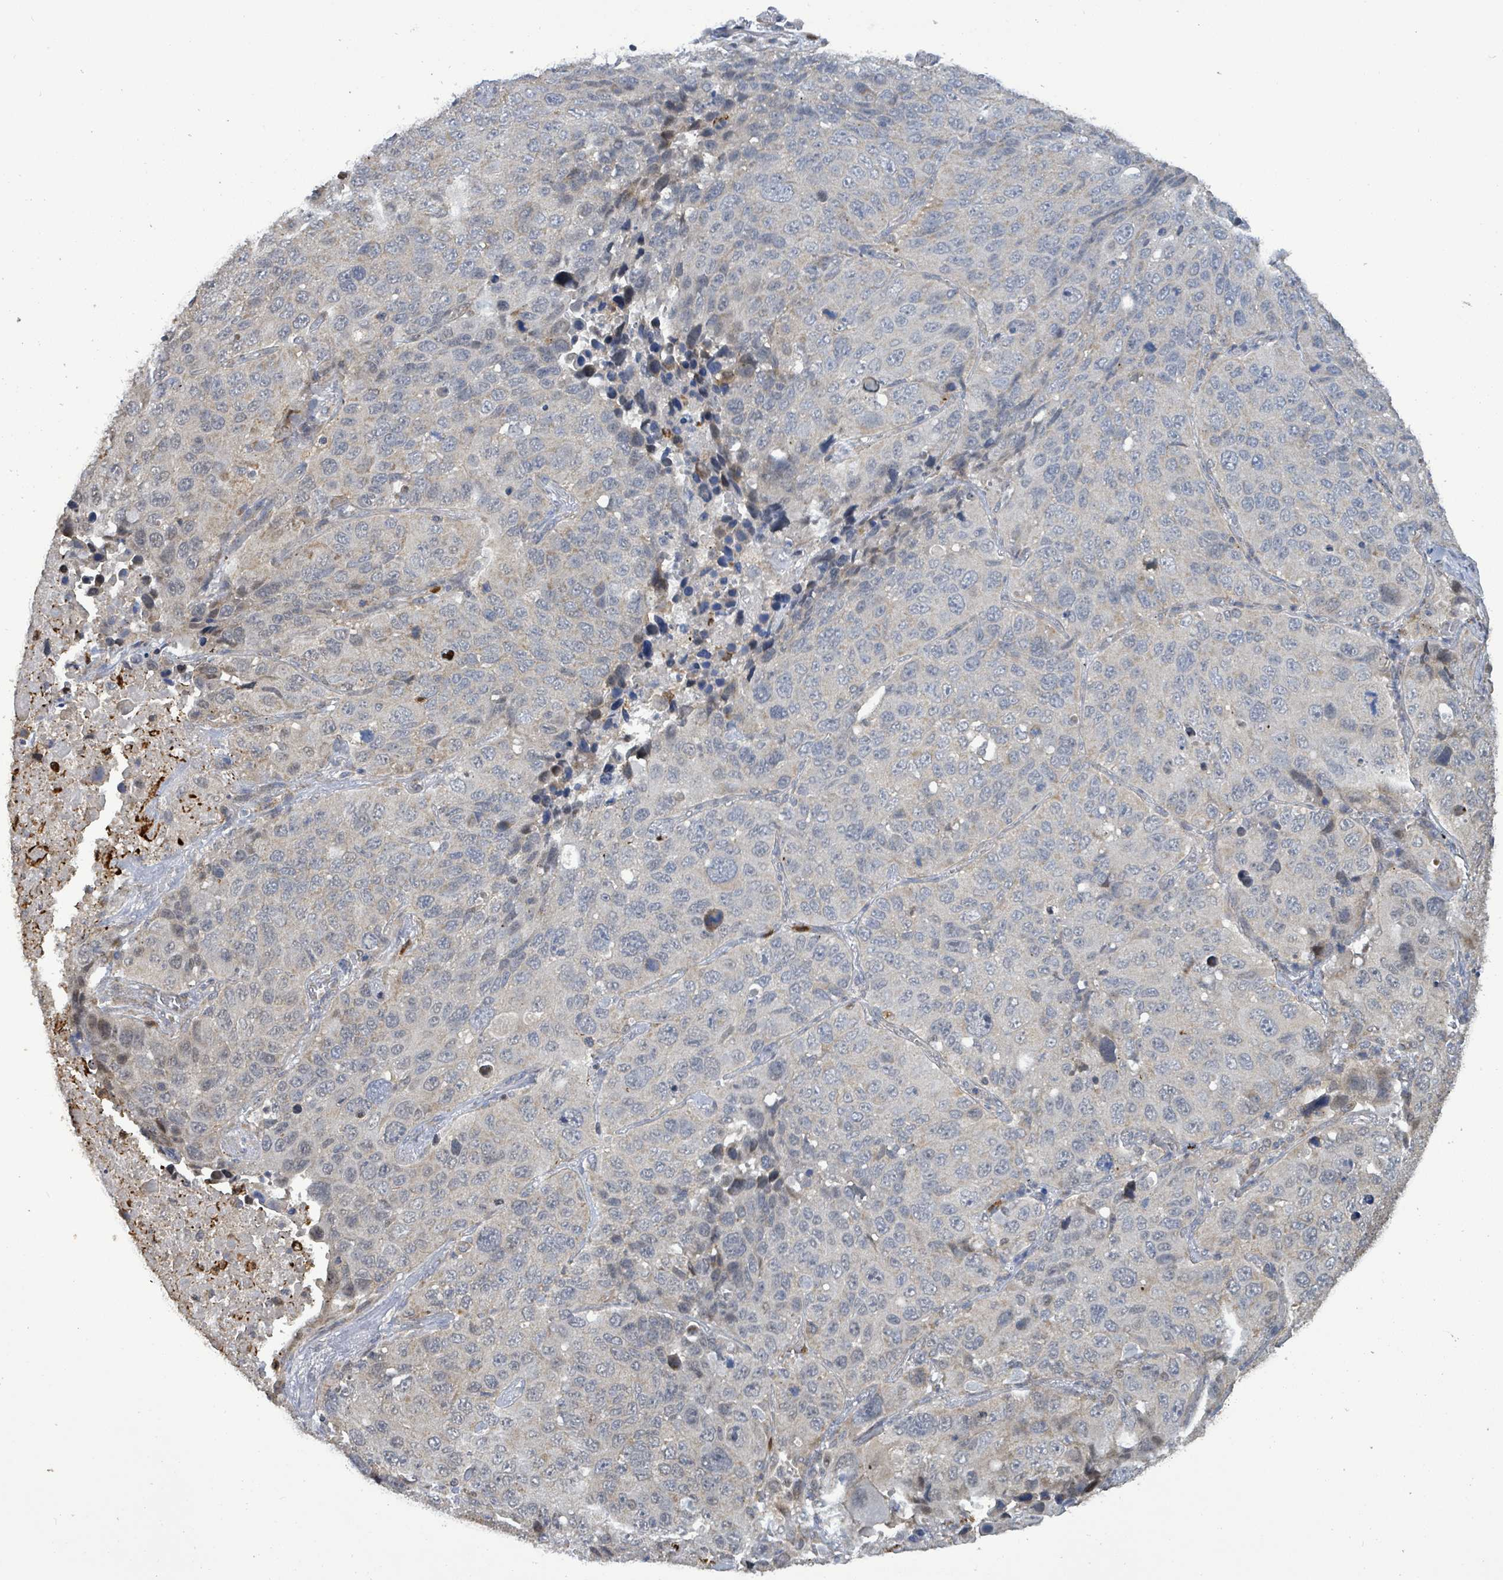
{"staining": {"intensity": "negative", "quantity": "none", "location": "none"}, "tissue": "lung cancer", "cell_type": "Tumor cells", "image_type": "cancer", "snomed": [{"axis": "morphology", "description": "Squamous cell carcinoma, NOS"}, {"axis": "topography", "description": "Lung"}], "caption": "Photomicrograph shows no significant protein expression in tumor cells of lung cancer (squamous cell carcinoma).", "gene": "COQ6", "patient": {"sex": "male", "age": 60}}